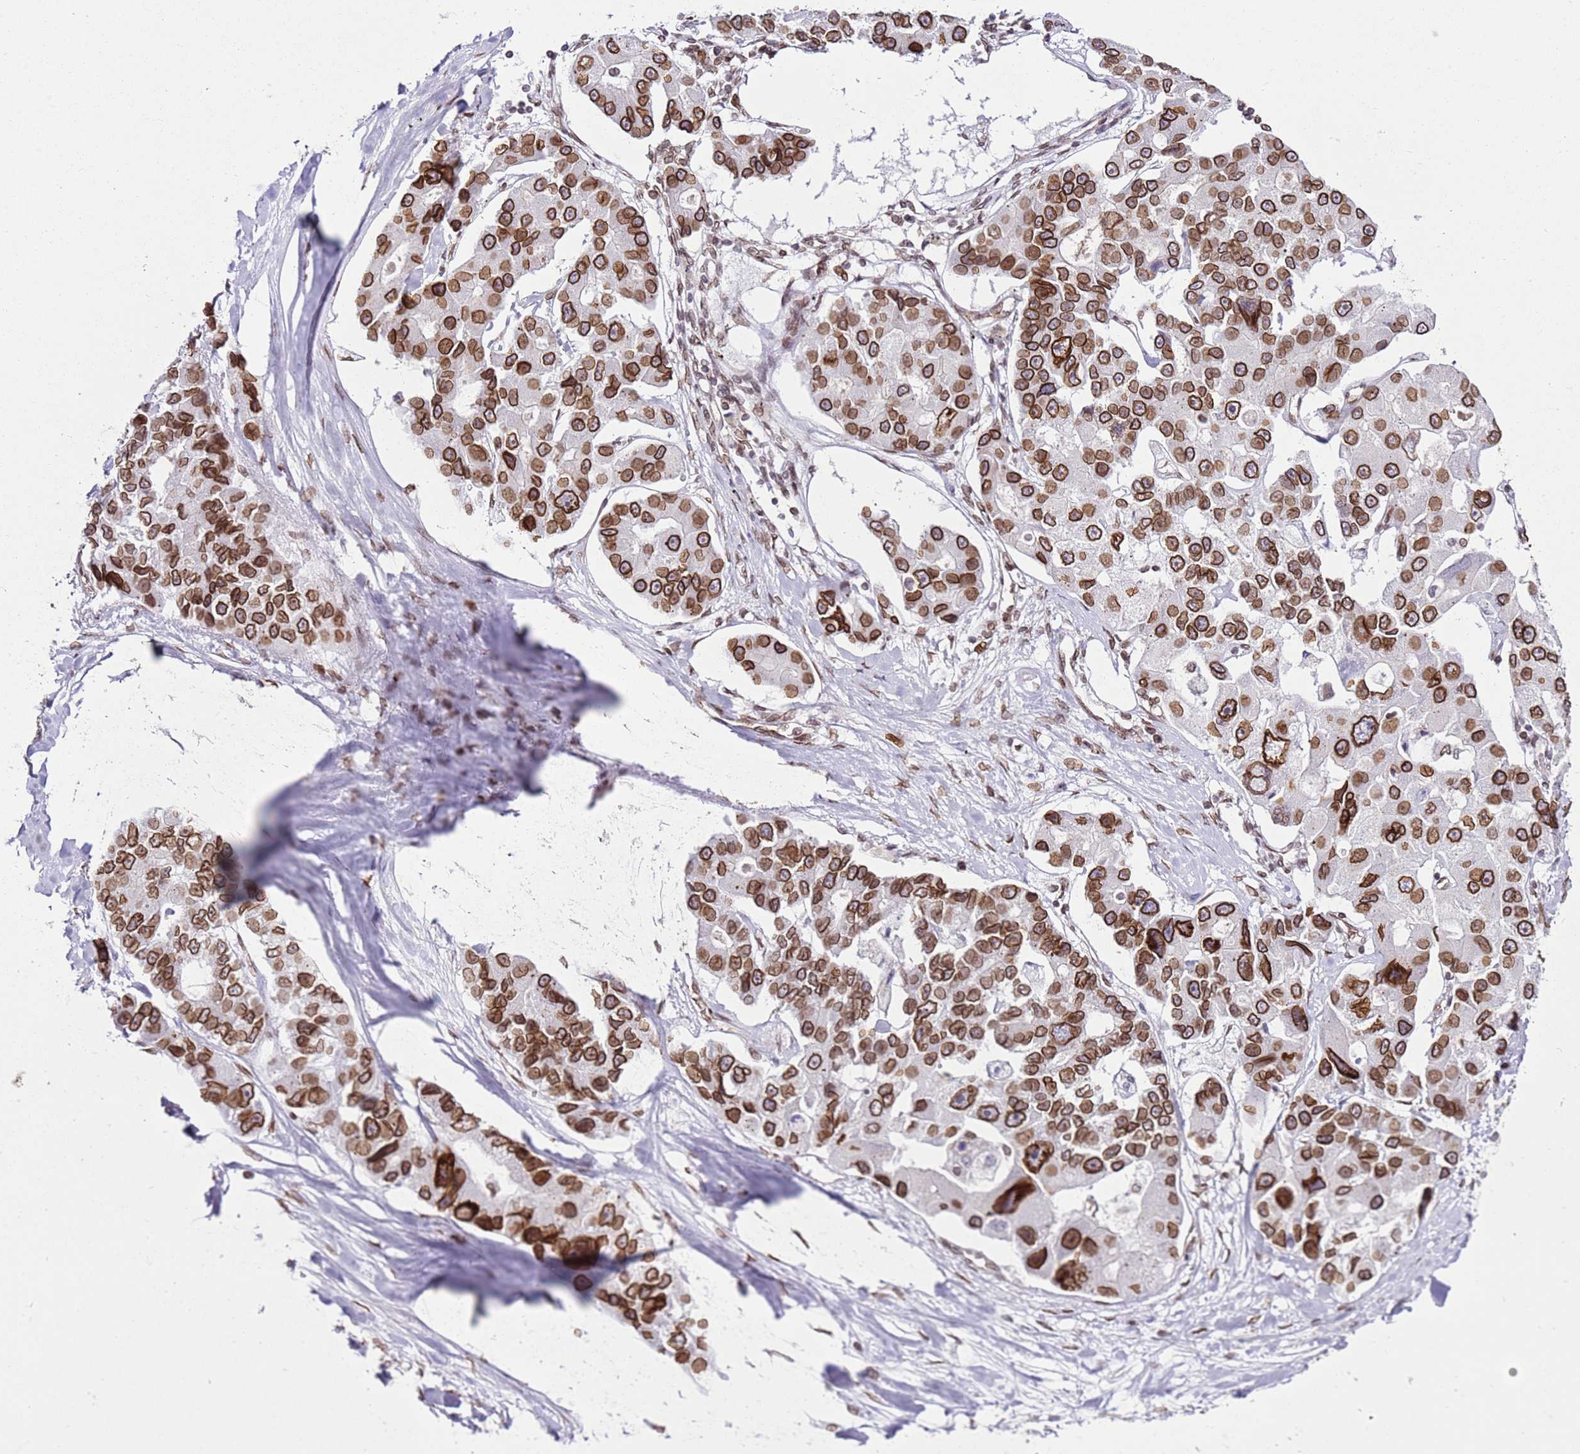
{"staining": {"intensity": "strong", "quantity": ">75%", "location": "cytoplasmic/membranous,nuclear"}, "tissue": "lung cancer", "cell_type": "Tumor cells", "image_type": "cancer", "snomed": [{"axis": "morphology", "description": "Adenocarcinoma, NOS"}, {"axis": "topography", "description": "Lung"}], "caption": "Immunohistochemical staining of adenocarcinoma (lung) shows strong cytoplasmic/membranous and nuclear protein positivity in about >75% of tumor cells.", "gene": "POU6F1", "patient": {"sex": "female", "age": 54}}